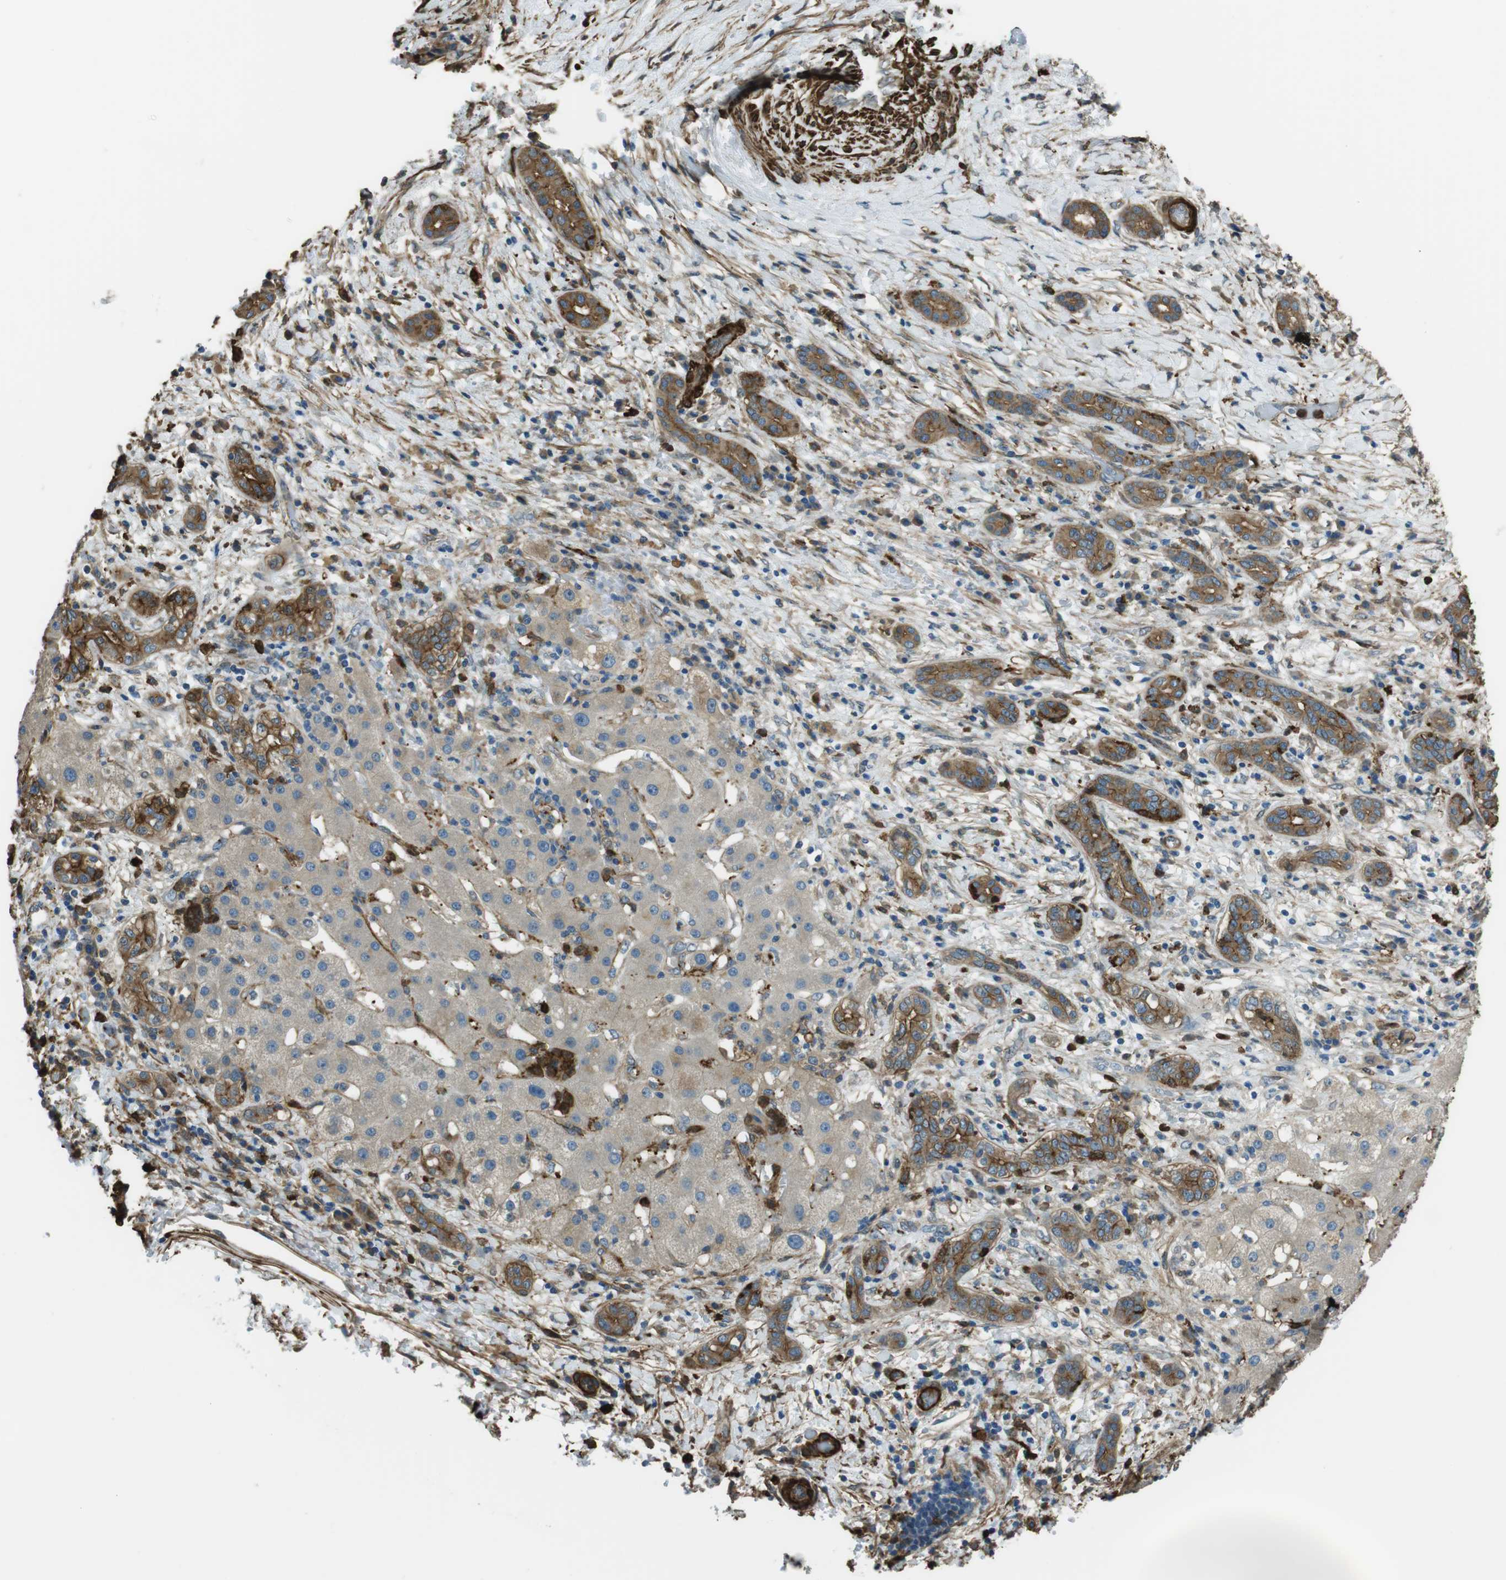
{"staining": {"intensity": "moderate", "quantity": ">75%", "location": "cytoplasmic/membranous"}, "tissue": "liver cancer", "cell_type": "Tumor cells", "image_type": "cancer", "snomed": [{"axis": "morphology", "description": "Cholangiocarcinoma"}, {"axis": "topography", "description": "Liver"}], "caption": "Protein expression analysis of human liver cancer reveals moderate cytoplasmic/membranous expression in about >75% of tumor cells.", "gene": "SFT2D1", "patient": {"sex": "female", "age": 73}}